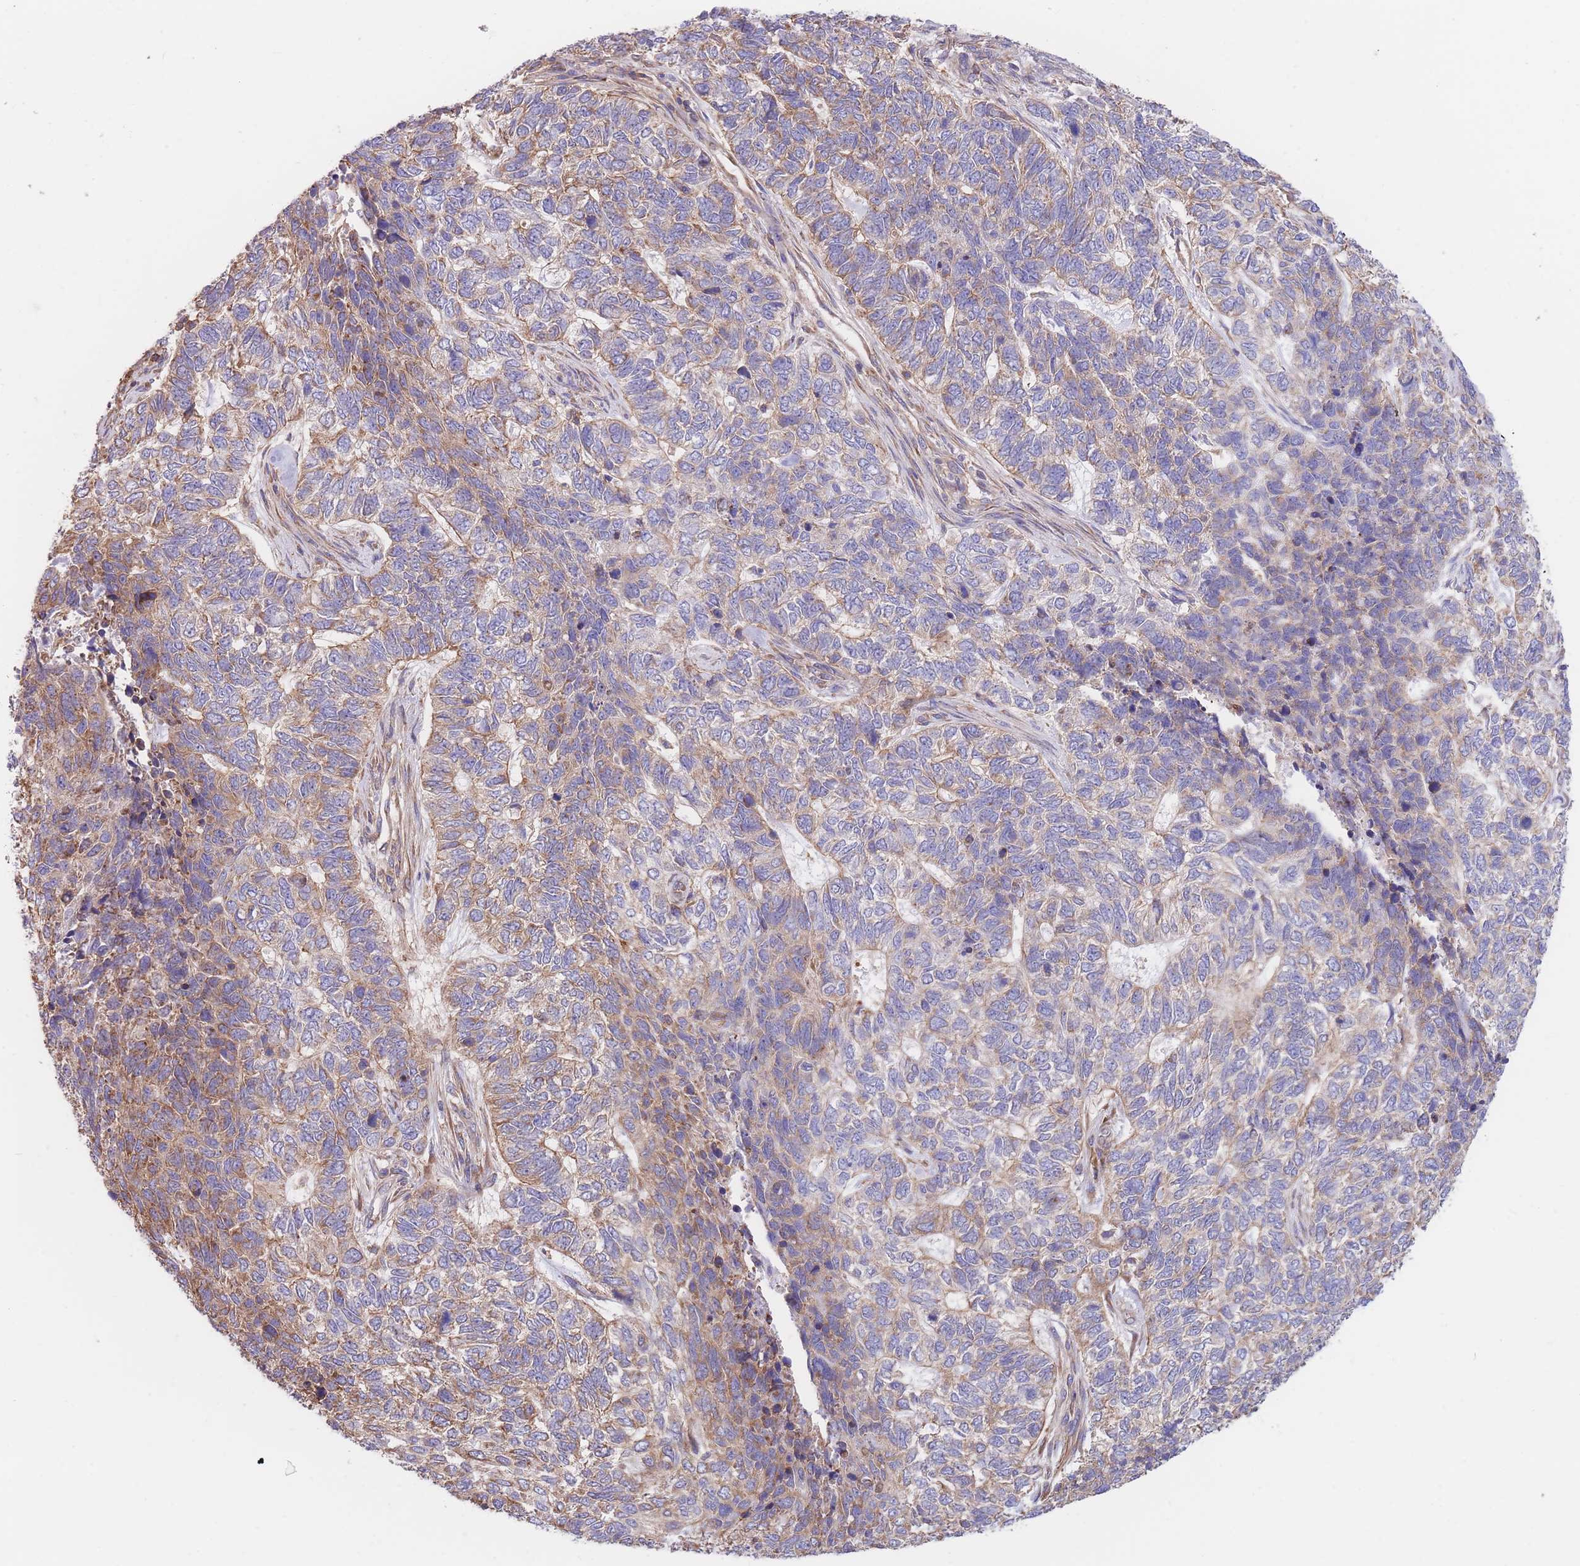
{"staining": {"intensity": "moderate", "quantity": "25%-75%", "location": "cytoplasmic/membranous"}, "tissue": "skin cancer", "cell_type": "Tumor cells", "image_type": "cancer", "snomed": [{"axis": "morphology", "description": "Basal cell carcinoma"}, {"axis": "topography", "description": "Skin"}], "caption": "A medium amount of moderate cytoplasmic/membranous expression is seen in approximately 25%-75% of tumor cells in skin cancer tissue.", "gene": "LRRN4CL", "patient": {"sex": "female", "age": 65}}